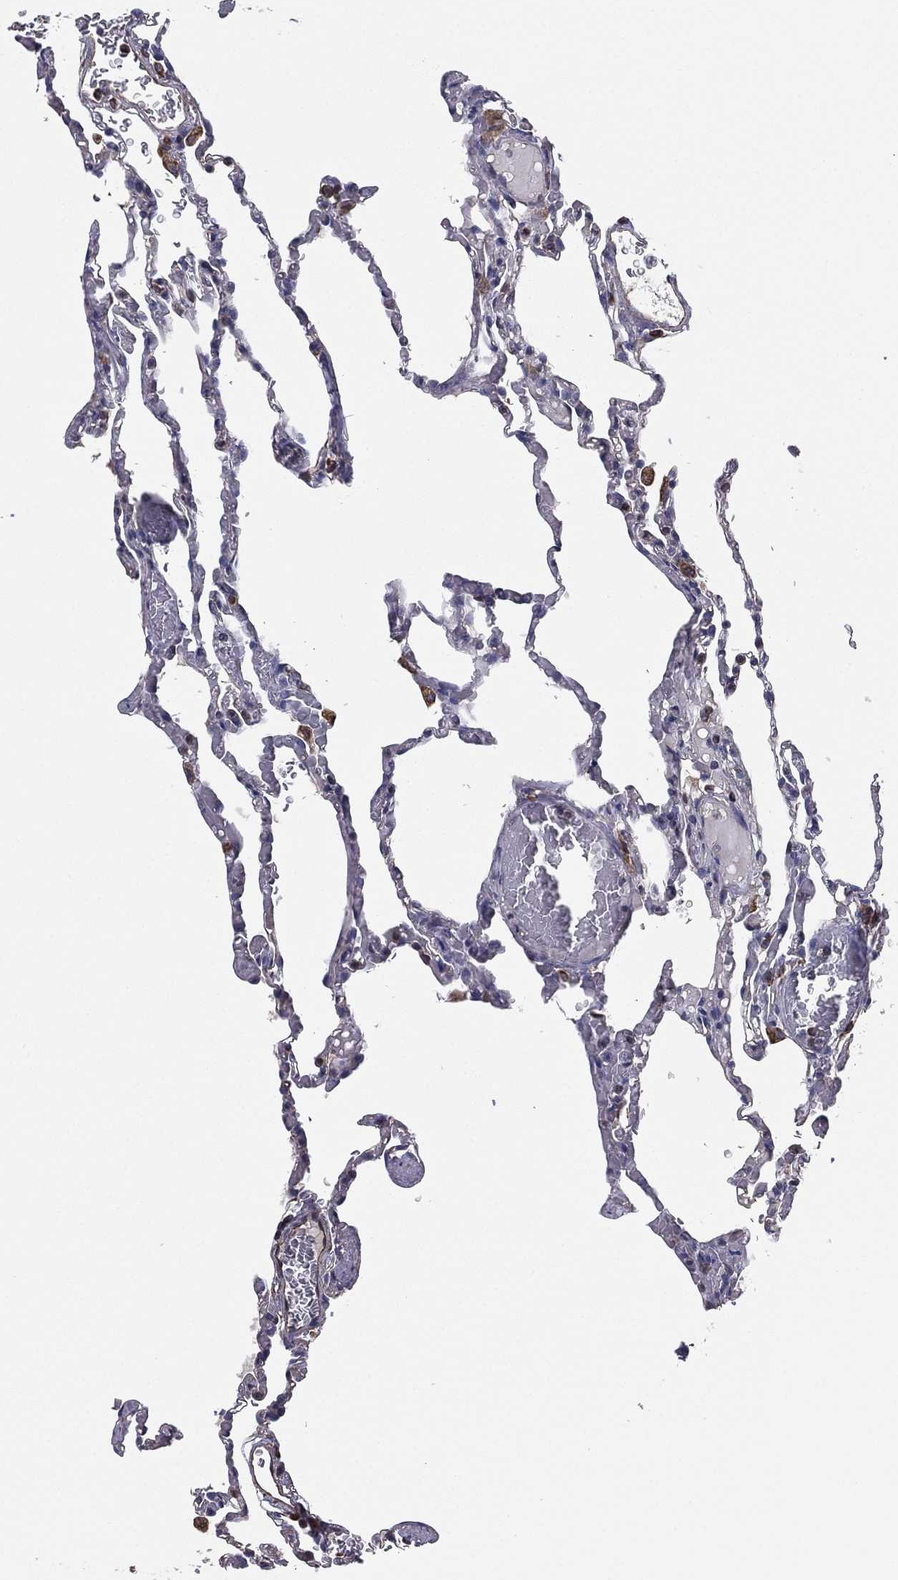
{"staining": {"intensity": "negative", "quantity": "none", "location": "none"}, "tissue": "lung", "cell_type": "Alveolar cells", "image_type": "normal", "snomed": [{"axis": "morphology", "description": "Normal tissue, NOS"}, {"axis": "topography", "description": "Lung"}], "caption": "This is an immunohistochemistry image of benign human lung. There is no expression in alveolar cells.", "gene": "SCUBE1", "patient": {"sex": "female", "age": 43}}